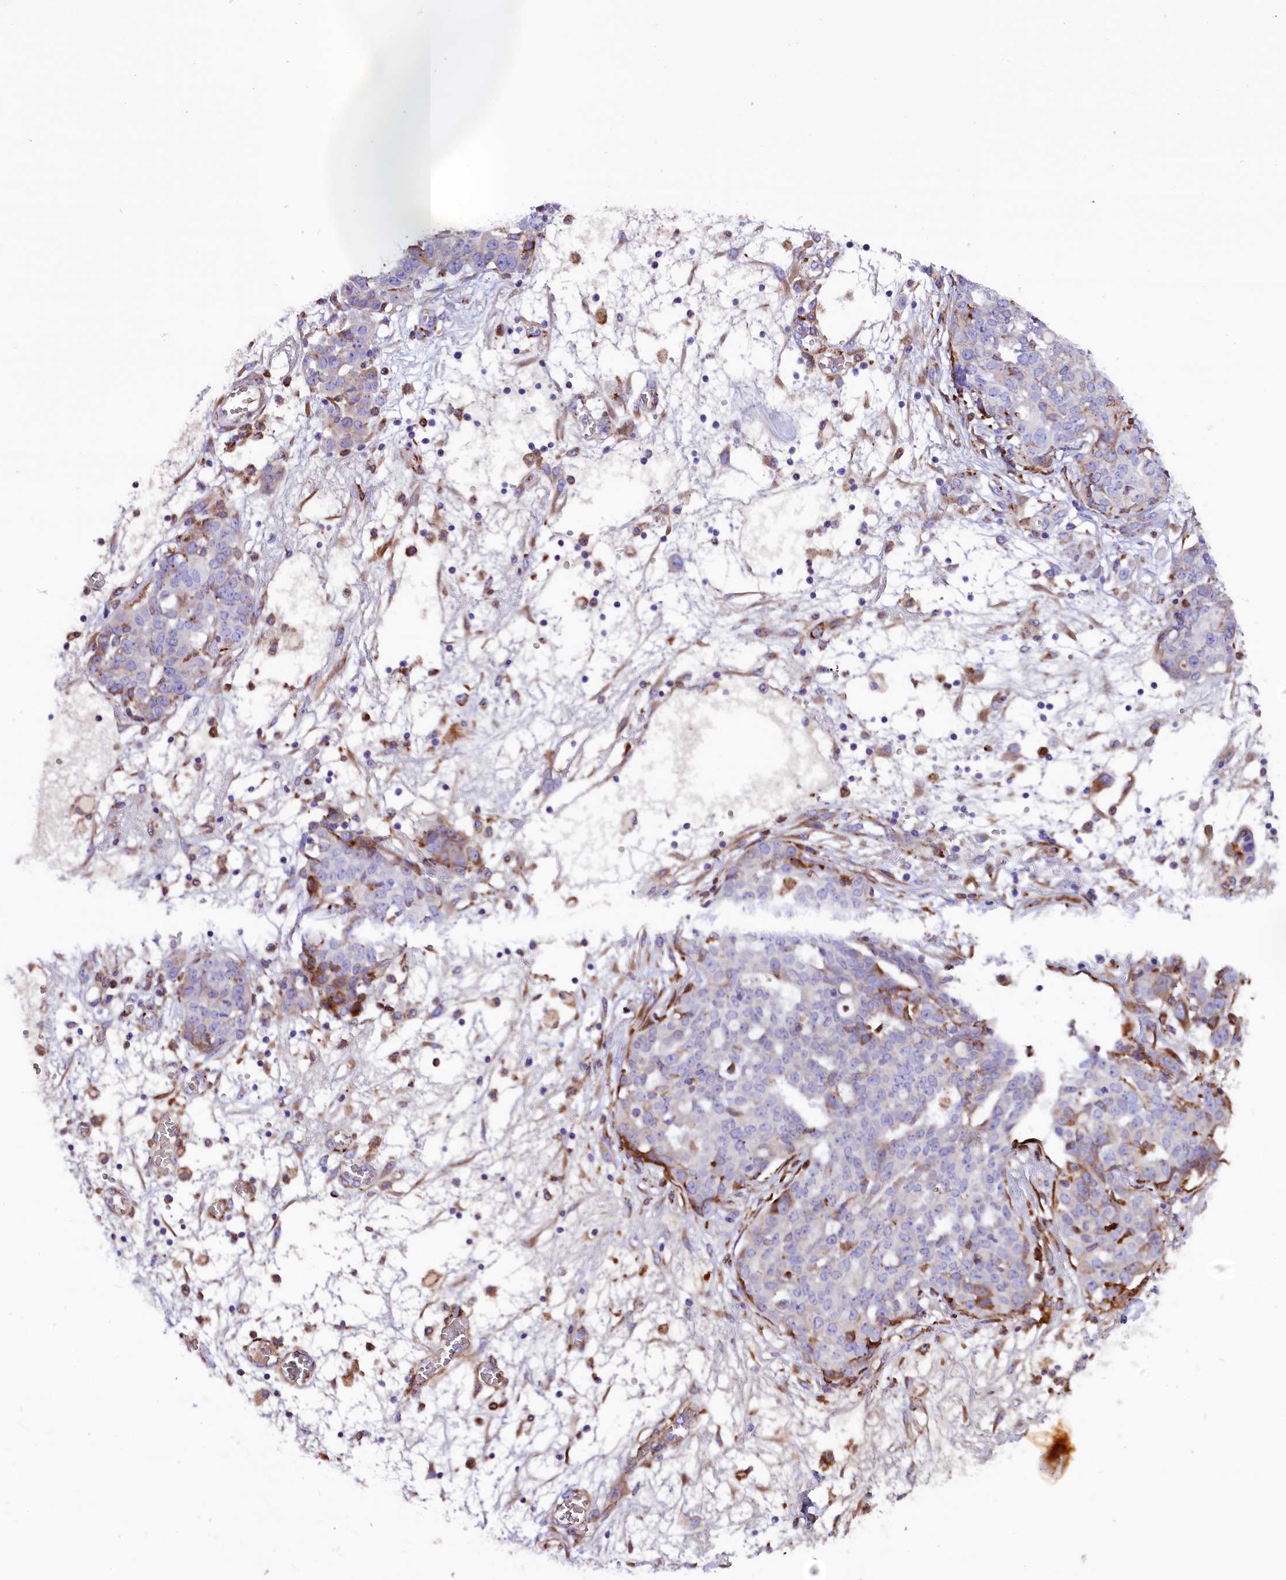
{"staining": {"intensity": "negative", "quantity": "none", "location": "none"}, "tissue": "ovarian cancer", "cell_type": "Tumor cells", "image_type": "cancer", "snomed": [{"axis": "morphology", "description": "Cystadenocarcinoma, serous, NOS"}, {"axis": "topography", "description": "Soft tissue"}, {"axis": "topography", "description": "Ovary"}], "caption": "IHC photomicrograph of neoplastic tissue: human ovarian cancer (serous cystadenocarcinoma) stained with DAB (3,3'-diaminobenzidine) shows no significant protein staining in tumor cells. Nuclei are stained in blue.", "gene": "CMTR2", "patient": {"sex": "female", "age": 57}}